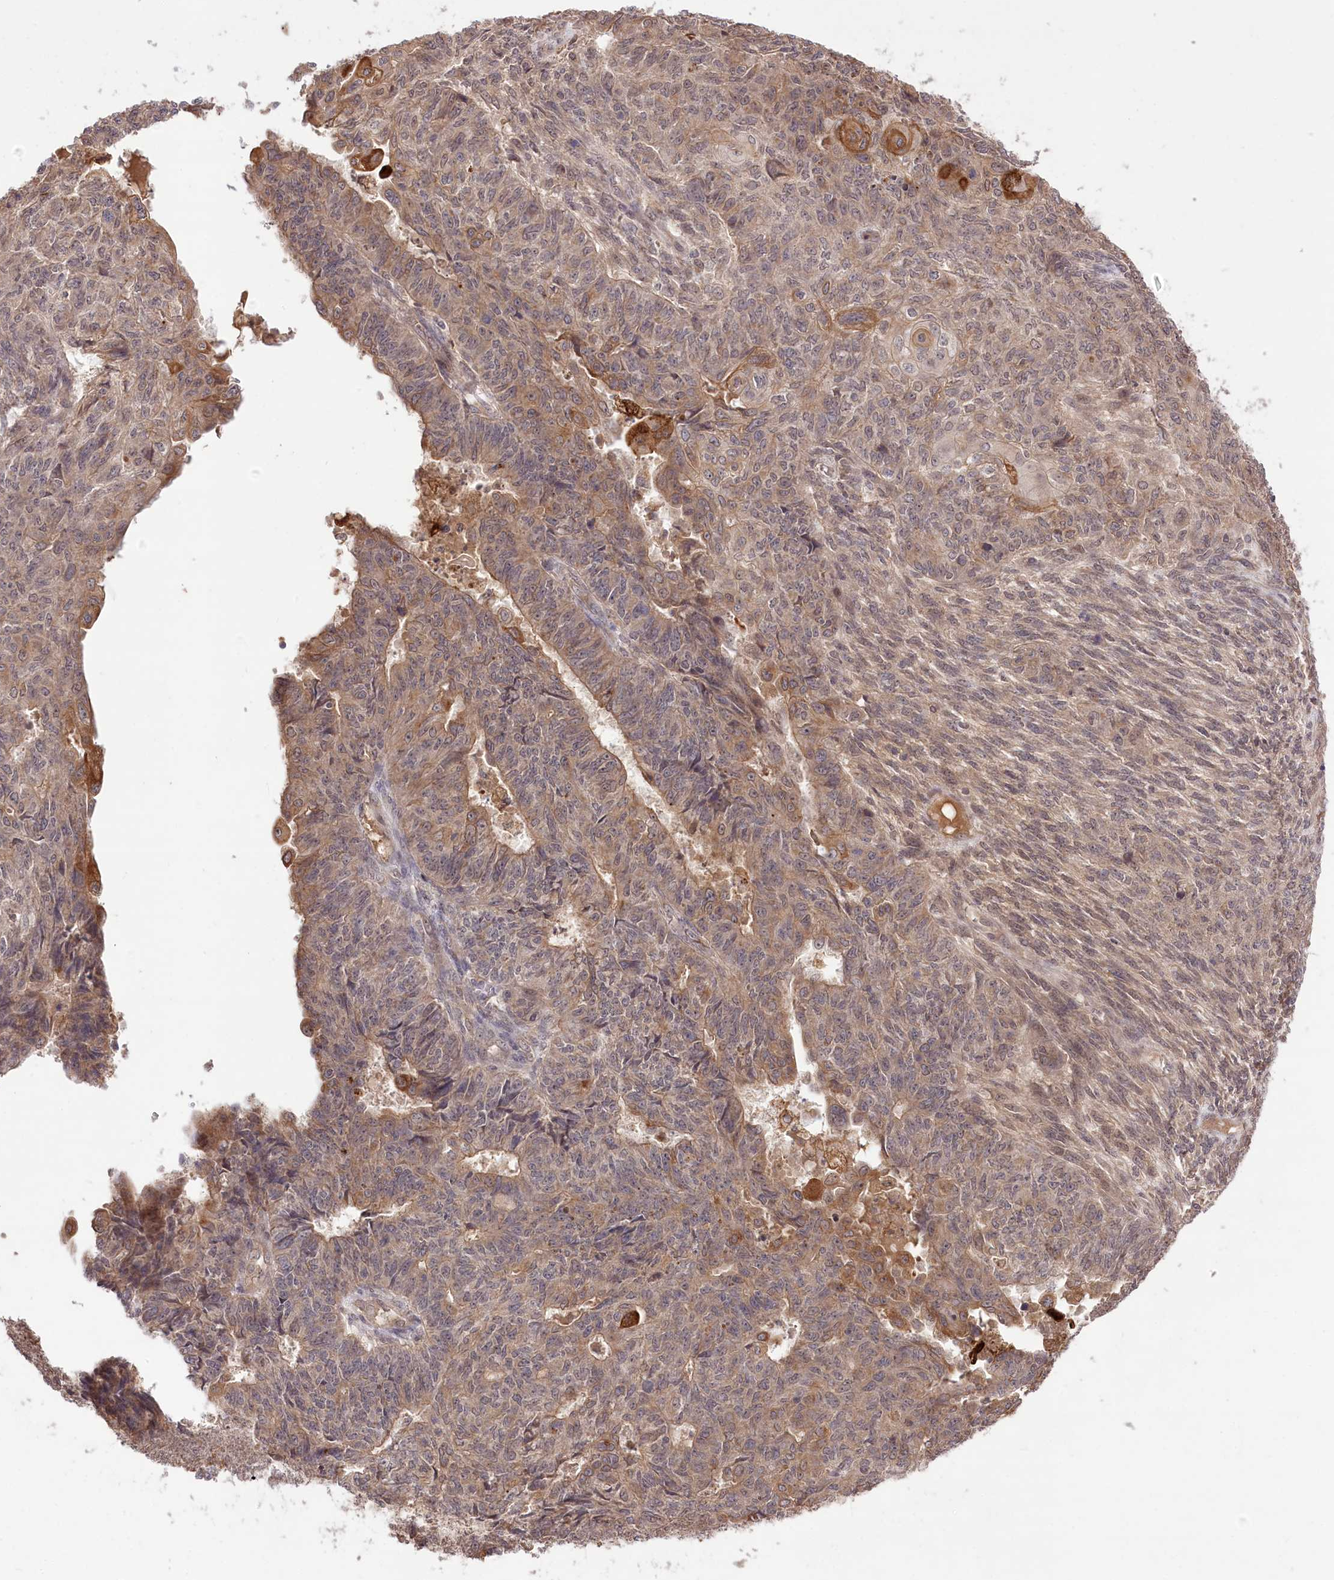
{"staining": {"intensity": "weak", "quantity": "25%-75%", "location": "cytoplasmic/membranous,nuclear"}, "tissue": "endometrial cancer", "cell_type": "Tumor cells", "image_type": "cancer", "snomed": [{"axis": "morphology", "description": "Adenocarcinoma, NOS"}, {"axis": "topography", "description": "Endometrium"}], "caption": "IHC of human endometrial cancer (adenocarcinoma) shows low levels of weak cytoplasmic/membranous and nuclear staining in about 25%-75% of tumor cells. The staining is performed using DAB brown chromogen to label protein expression. The nuclei are counter-stained blue using hematoxylin.", "gene": "HELT", "patient": {"sex": "female", "age": 32}}